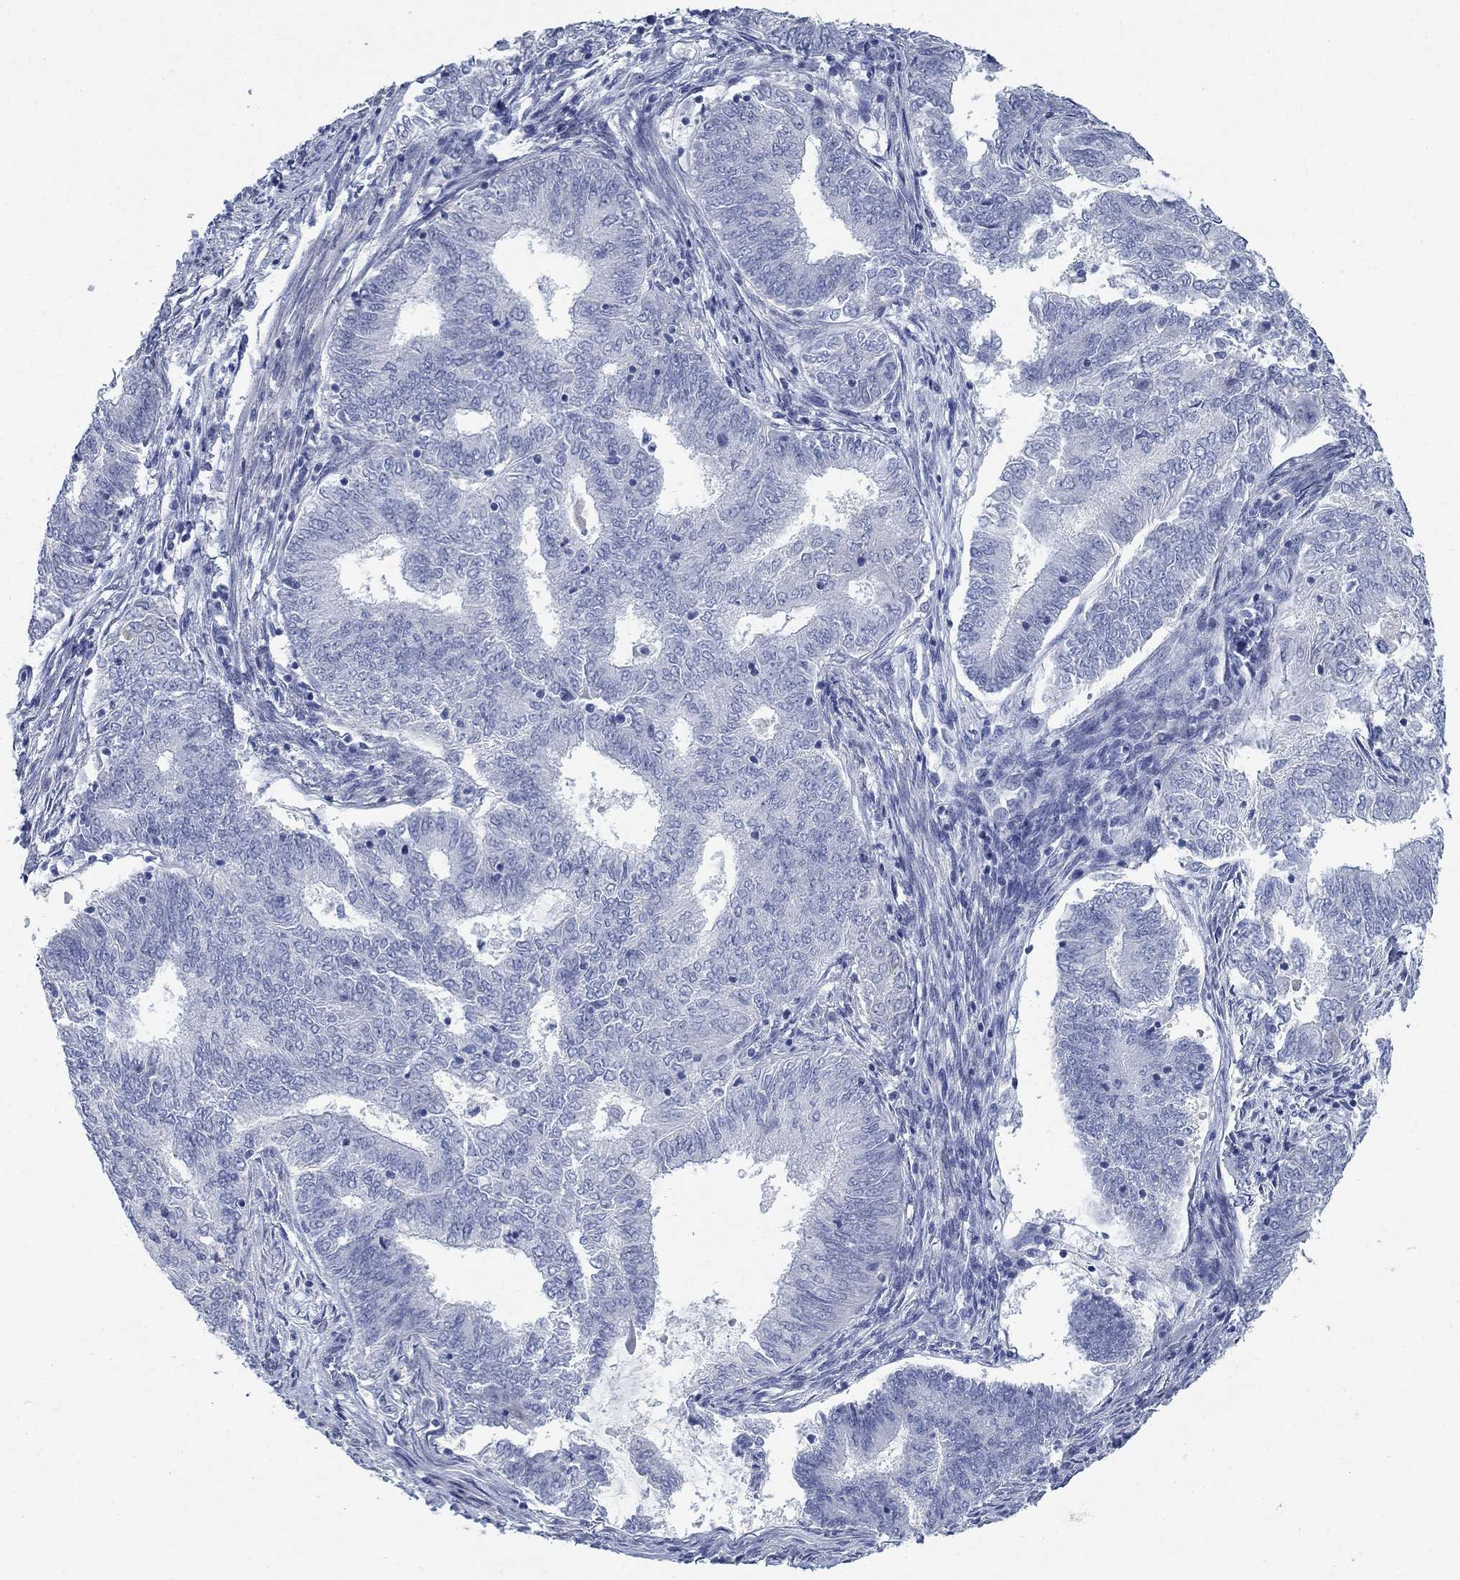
{"staining": {"intensity": "negative", "quantity": "none", "location": "none"}, "tissue": "endometrial cancer", "cell_type": "Tumor cells", "image_type": "cancer", "snomed": [{"axis": "morphology", "description": "Adenocarcinoma, NOS"}, {"axis": "topography", "description": "Endometrium"}], "caption": "Immunohistochemical staining of endometrial cancer shows no significant expression in tumor cells.", "gene": "DNER", "patient": {"sex": "female", "age": 62}}